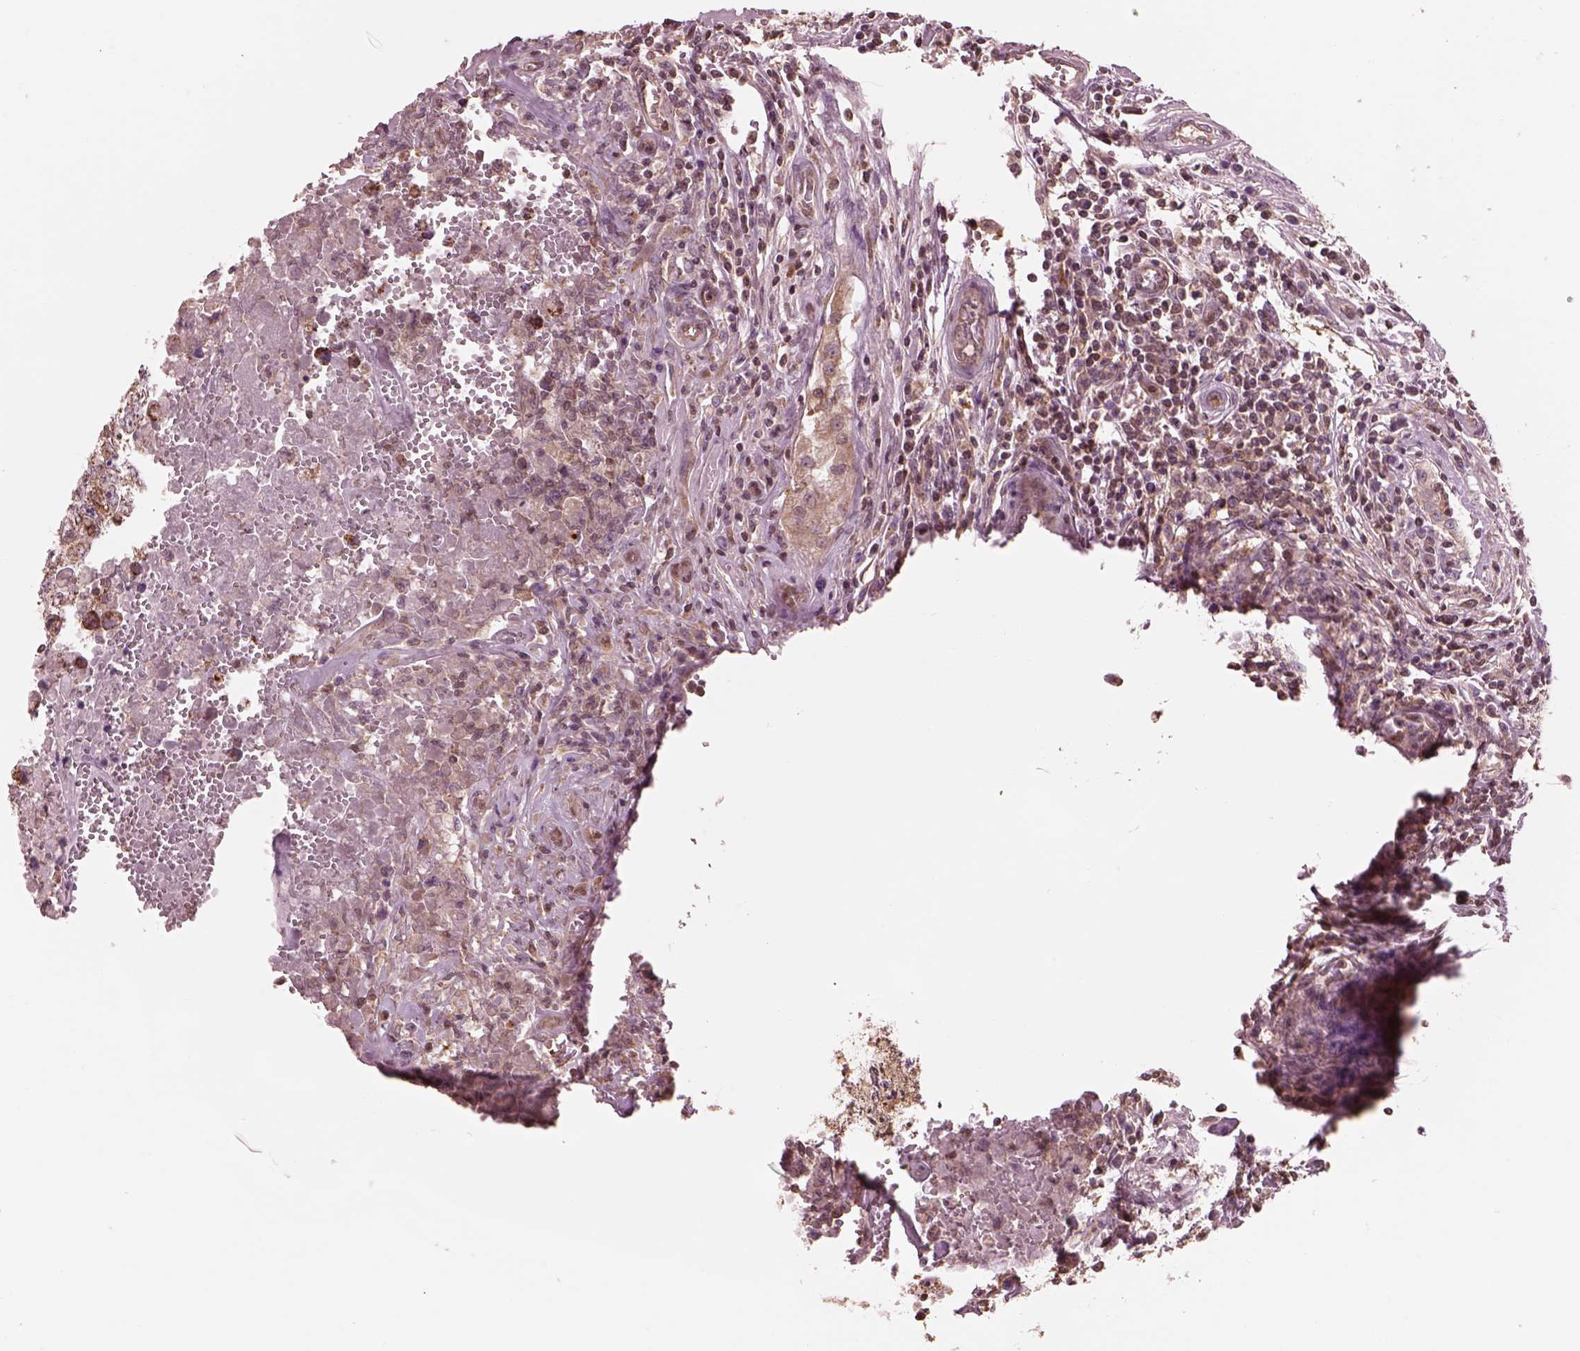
{"staining": {"intensity": "weak", "quantity": ">75%", "location": "cytoplasmic/membranous"}, "tissue": "testis cancer", "cell_type": "Tumor cells", "image_type": "cancer", "snomed": [{"axis": "morphology", "description": "Carcinoma, Embryonal, NOS"}, {"axis": "topography", "description": "Testis"}], "caption": "This photomicrograph demonstrates immunohistochemistry (IHC) staining of testis embryonal carcinoma, with low weak cytoplasmic/membranous staining in approximately >75% of tumor cells.", "gene": "STK33", "patient": {"sex": "male", "age": 36}}